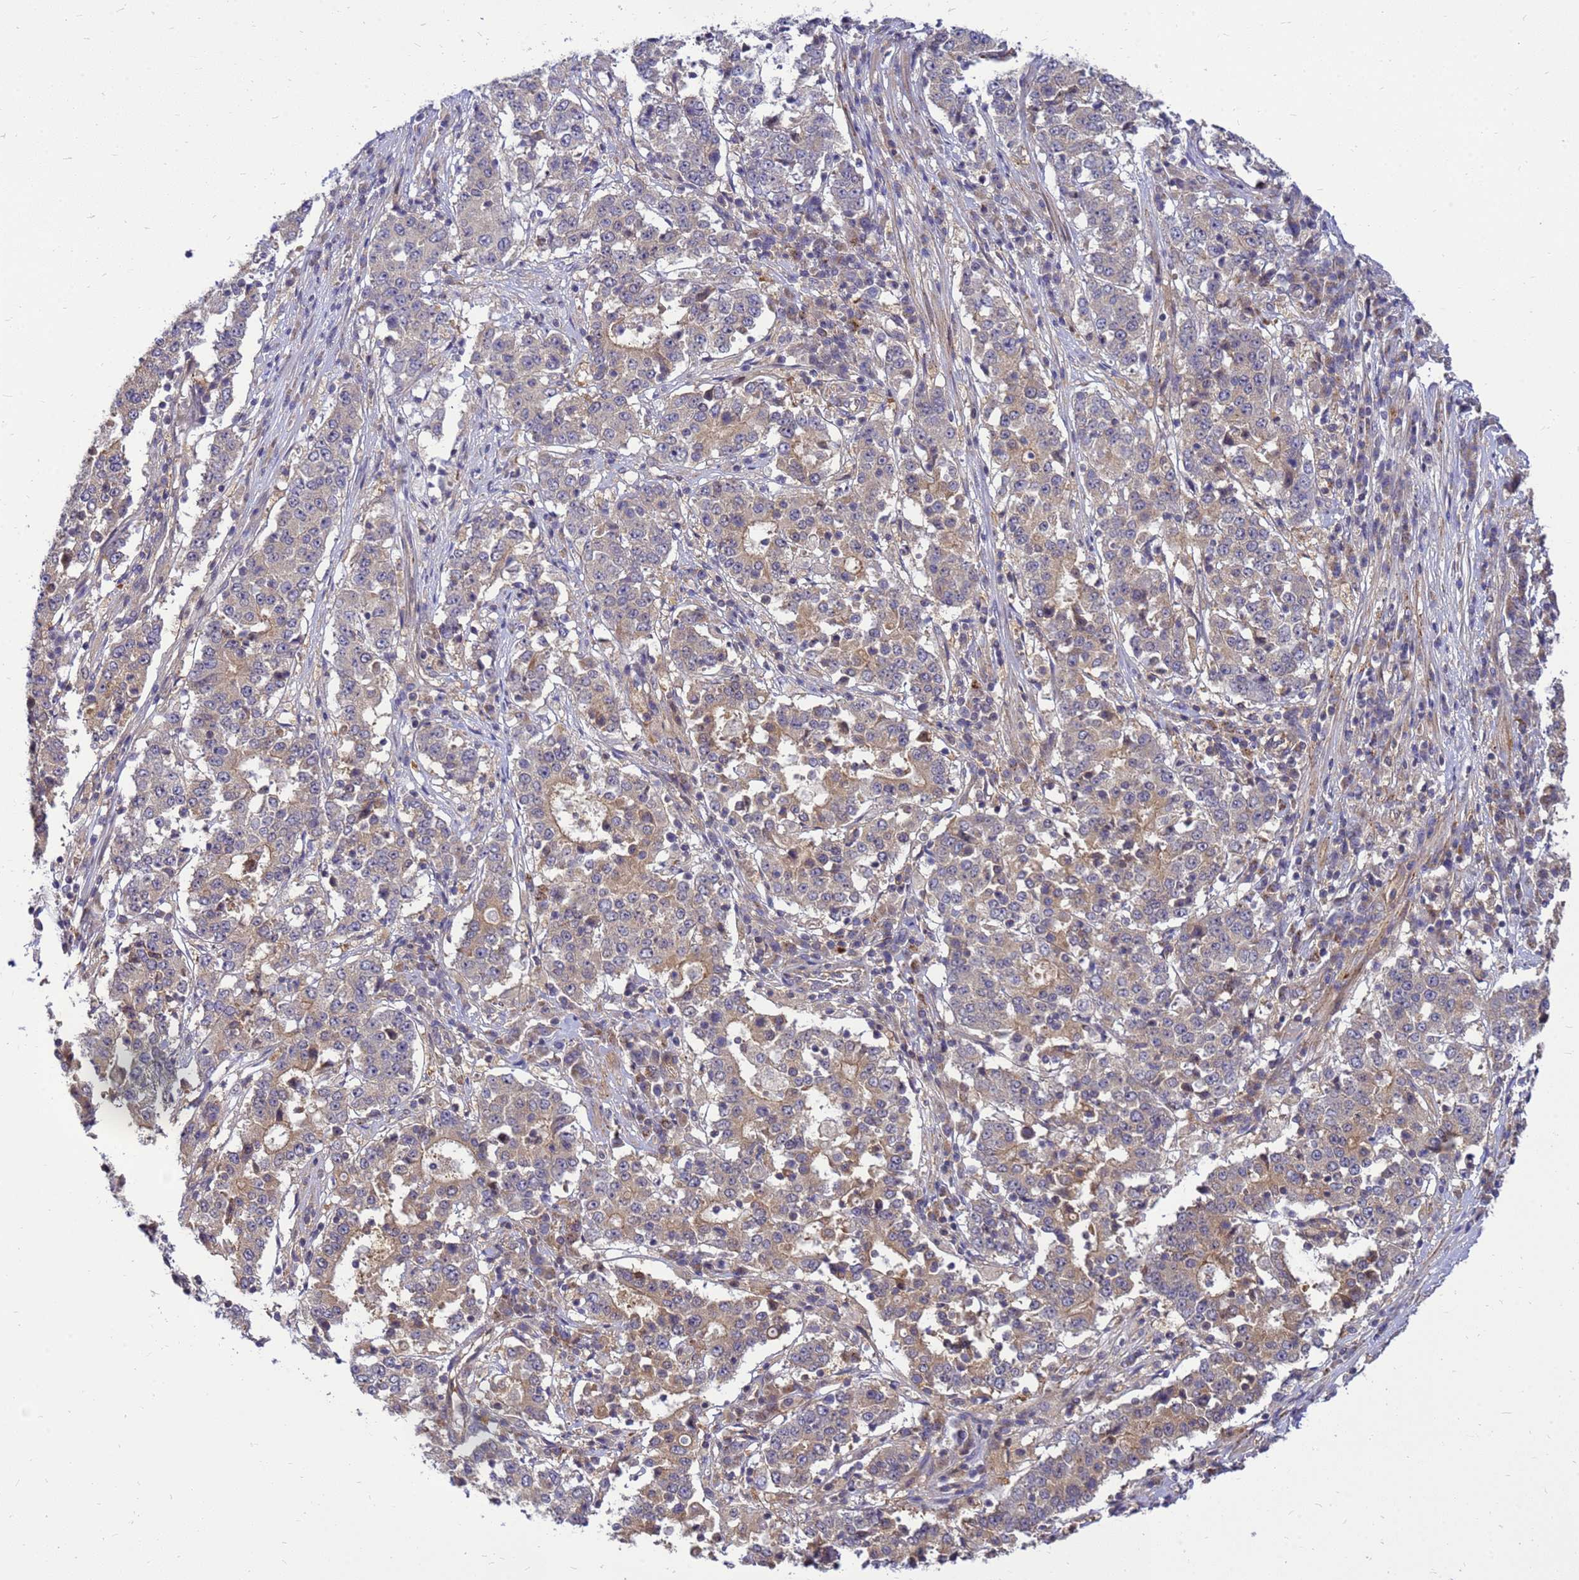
{"staining": {"intensity": "moderate", "quantity": ">75%", "location": "cytoplasmic/membranous"}, "tissue": "stomach cancer", "cell_type": "Tumor cells", "image_type": "cancer", "snomed": [{"axis": "morphology", "description": "Adenocarcinoma, NOS"}, {"axis": "topography", "description": "Stomach"}], "caption": "Immunohistochemistry (IHC) staining of adenocarcinoma (stomach), which reveals medium levels of moderate cytoplasmic/membranous positivity in about >75% of tumor cells indicating moderate cytoplasmic/membranous protein expression. The staining was performed using DAB (brown) for protein detection and nuclei were counterstained in hematoxylin (blue).", "gene": "ENOPH1", "patient": {"sex": "male", "age": 59}}